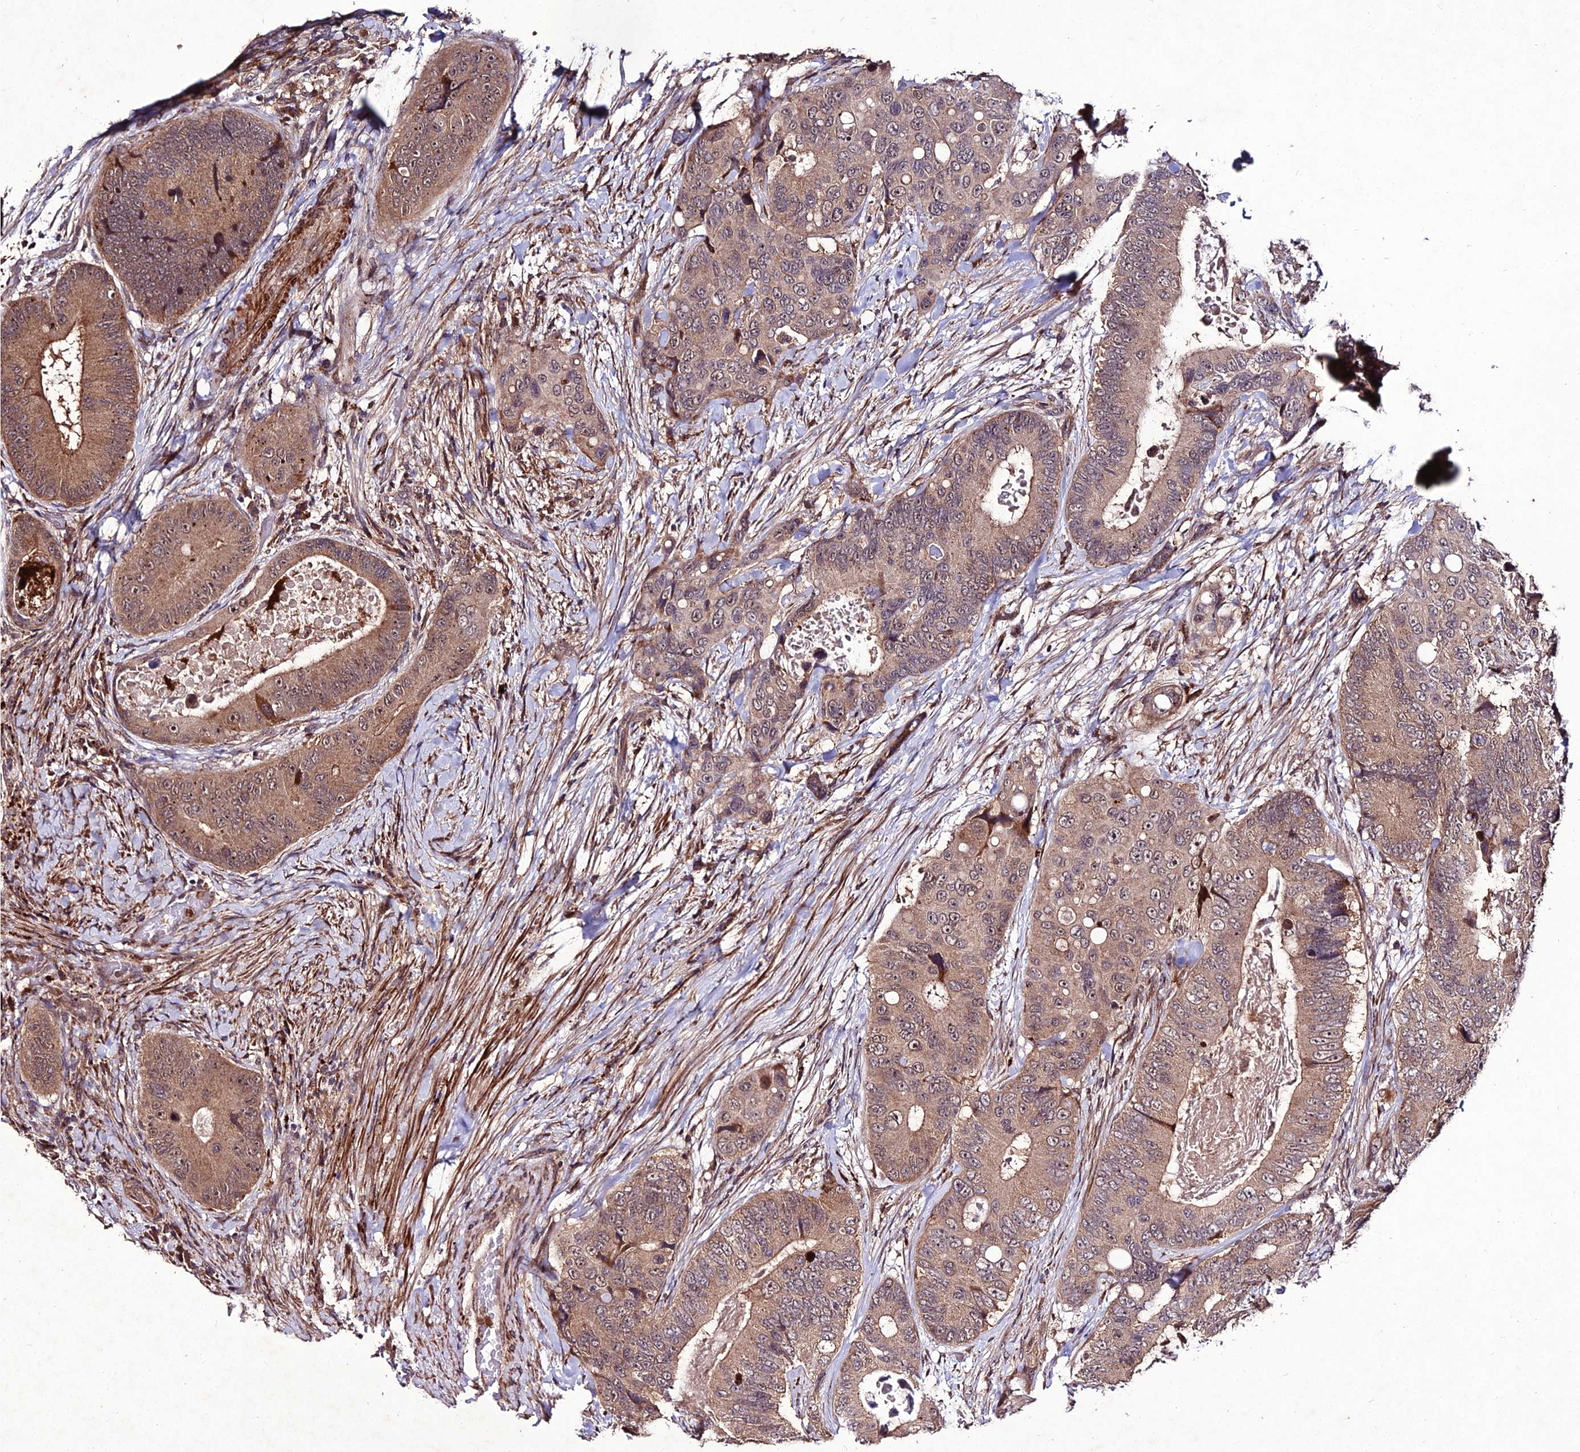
{"staining": {"intensity": "moderate", "quantity": ">75%", "location": "cytoplasmic/membranous,nuclear"}, "tissue": "colorectal cancer", "cell_type": "Tumor cells", "image_type": "cancer", "snomed": [{"axis": "morphology", "description": "Adenocarcinoma, NOS"}, {"axis": "topography", "description": "Colon"}], "caption": "Immunohistochemical staining of human colorectal adenocarcinoma displays medium levels of moderate cytoplasmic/membranous and nuclear protein positivity in about >75% of tumor cells. The staining was performed using DAB to visualize the protein expression in brown, while the nuclei were stained in blue with hematoxylin (Magnification: 20x).", "gene": "ZNF766", "patient": {"sex": "male", "age": 84}}